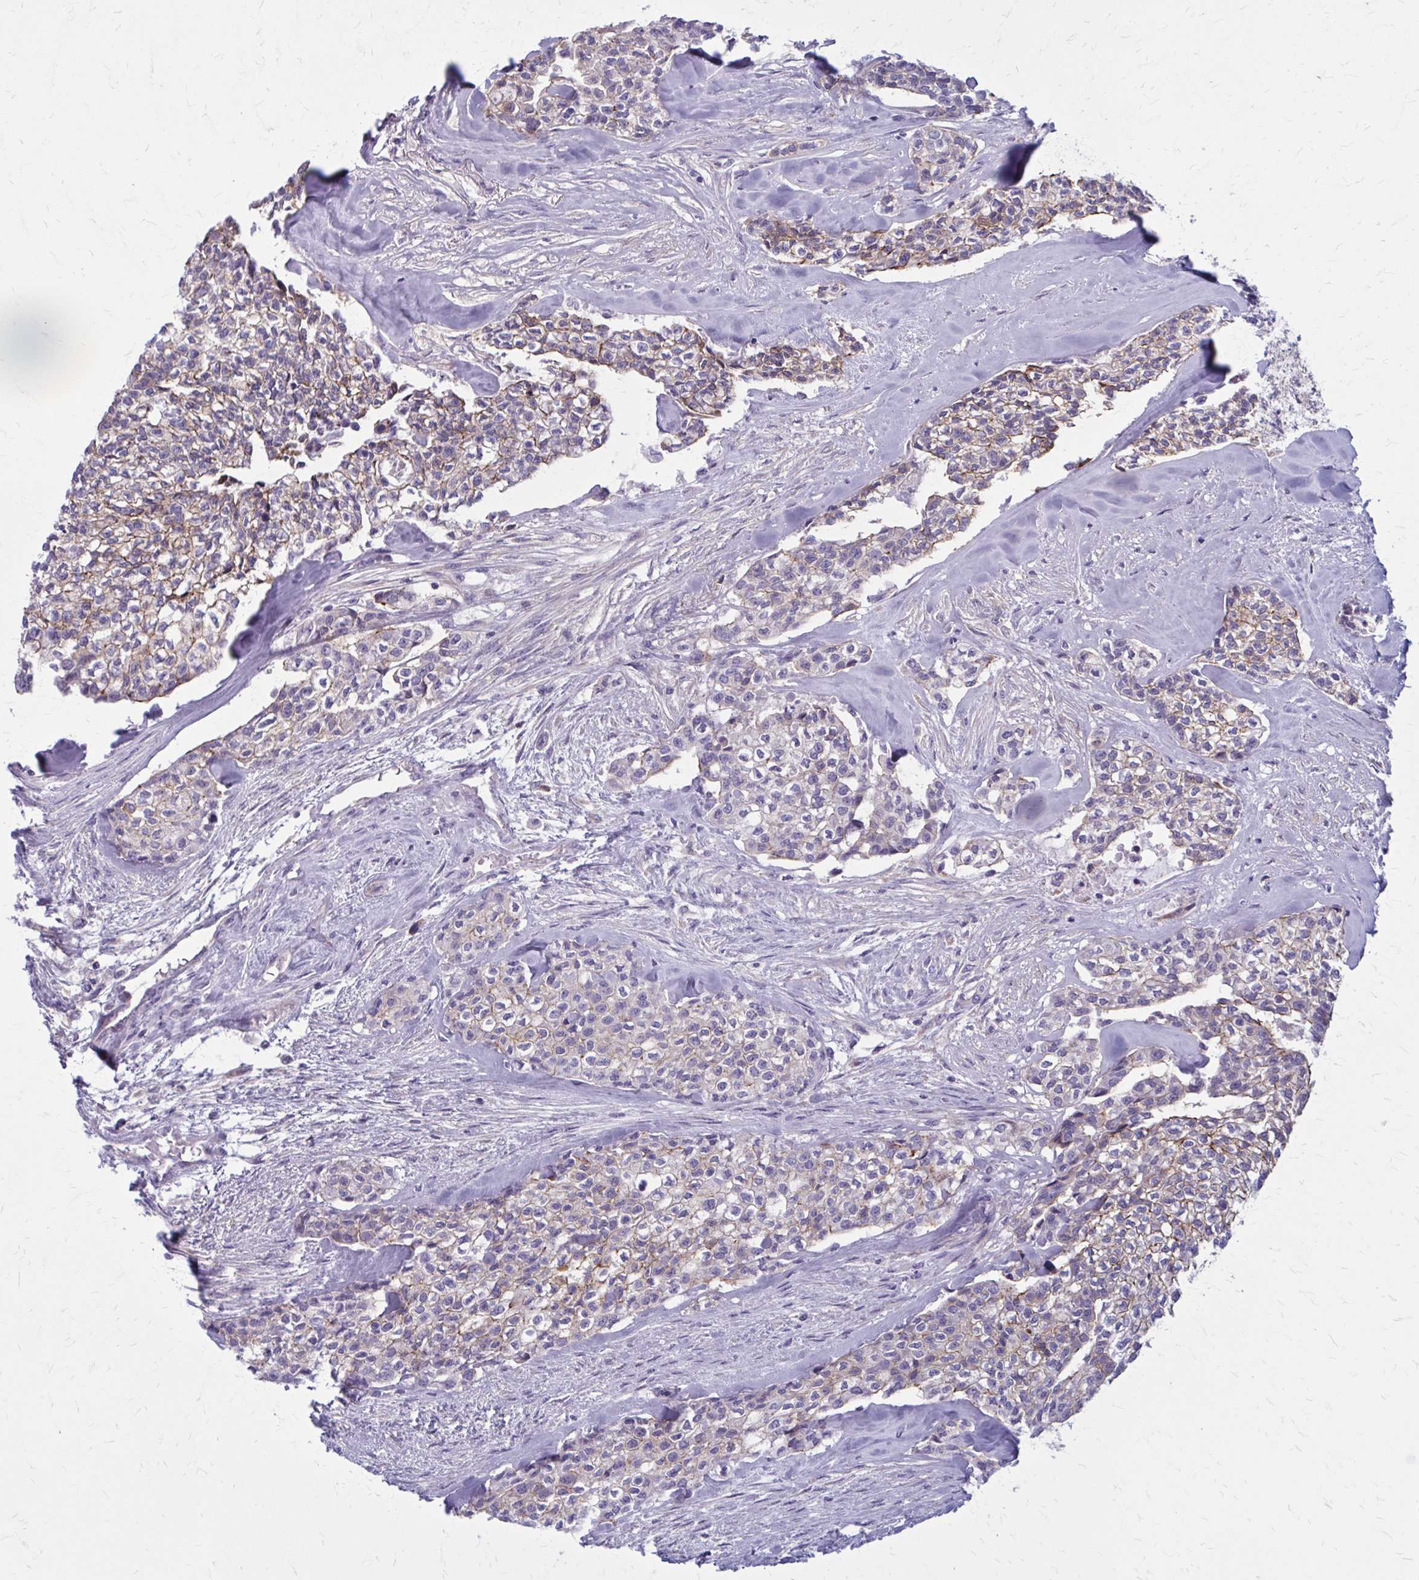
{"staining": {"intensity": "weak", "quantity": "<25%", "location": "cytoplasmic/membranous"}, "tissue": "head and neck cancer", "cell_type": "Tumor cells", "image_type": "cancer", "snomed": [{"axis": "morphology", "description": "Adenocarcinoma, NOS"}, {"axis": "topography", "description": "Head-Neck"}], "caption": "A micrograph of human head and neck adenocarcinoma is negative for staining in tumor cells. (Immunohistochemistry (ihc), brightfield microscopy, high magnification).", "gene": "ZDHHC7", "patient": {"sex": "male", "age": 81}}